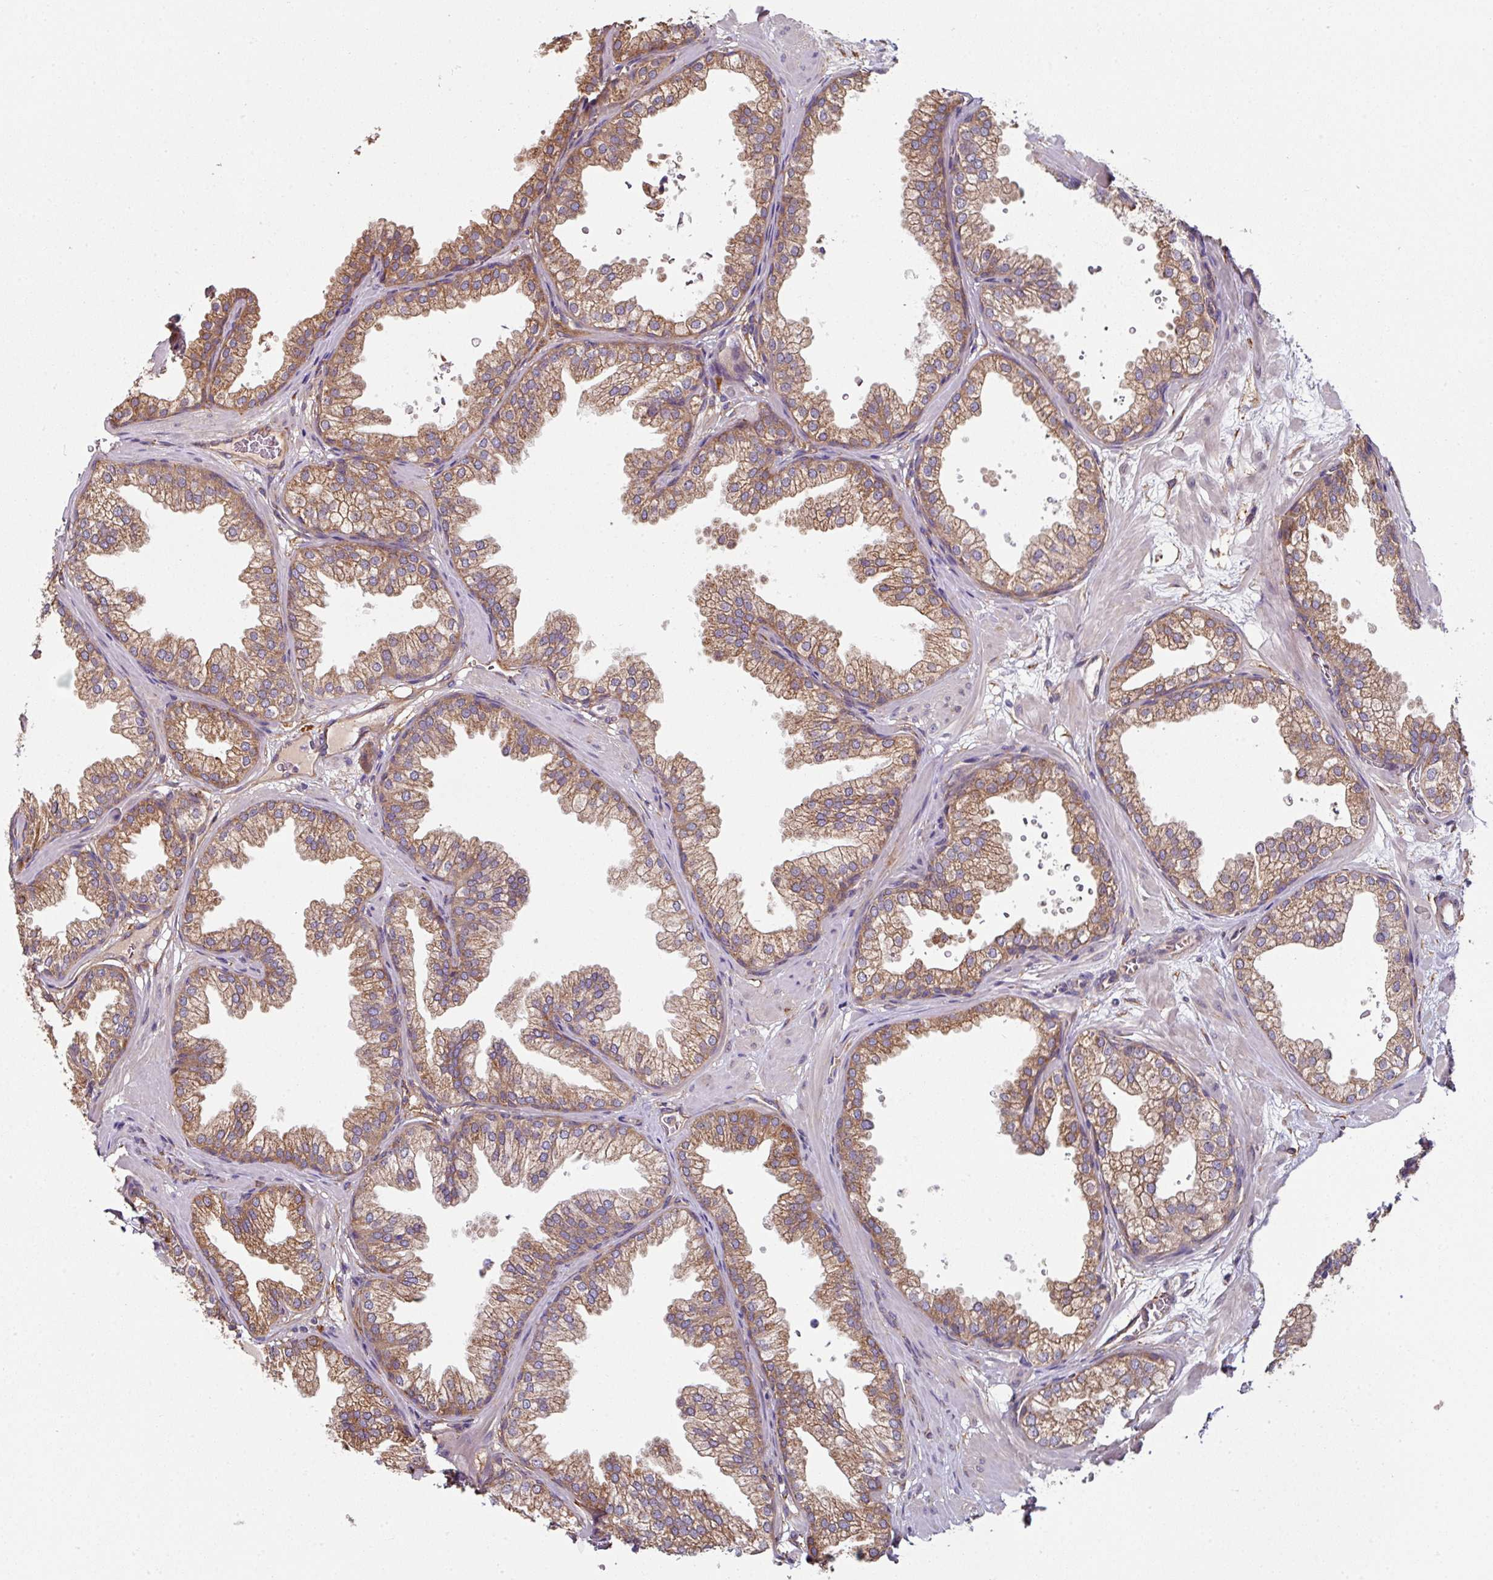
{"staining": {"intensity": "moderate", "quantity": ">75%", "location": "cytoplasmic/membranous"}, "tissue": "prostate", "cell_type": "Glandular cells", "image_type": "normal", "snomed": [{"axis": "morphology", "description": "Normal tissue, NOS"}, {"axis": "topography", "description": "Prostate"}], "caption": "Protein staining of unremarkable prostate displays moderate cytoplasmic/membranous expression in about >75% of glandular cells.", "gene": "FAT4", "patient": {"sex": "male", "age": 37}}